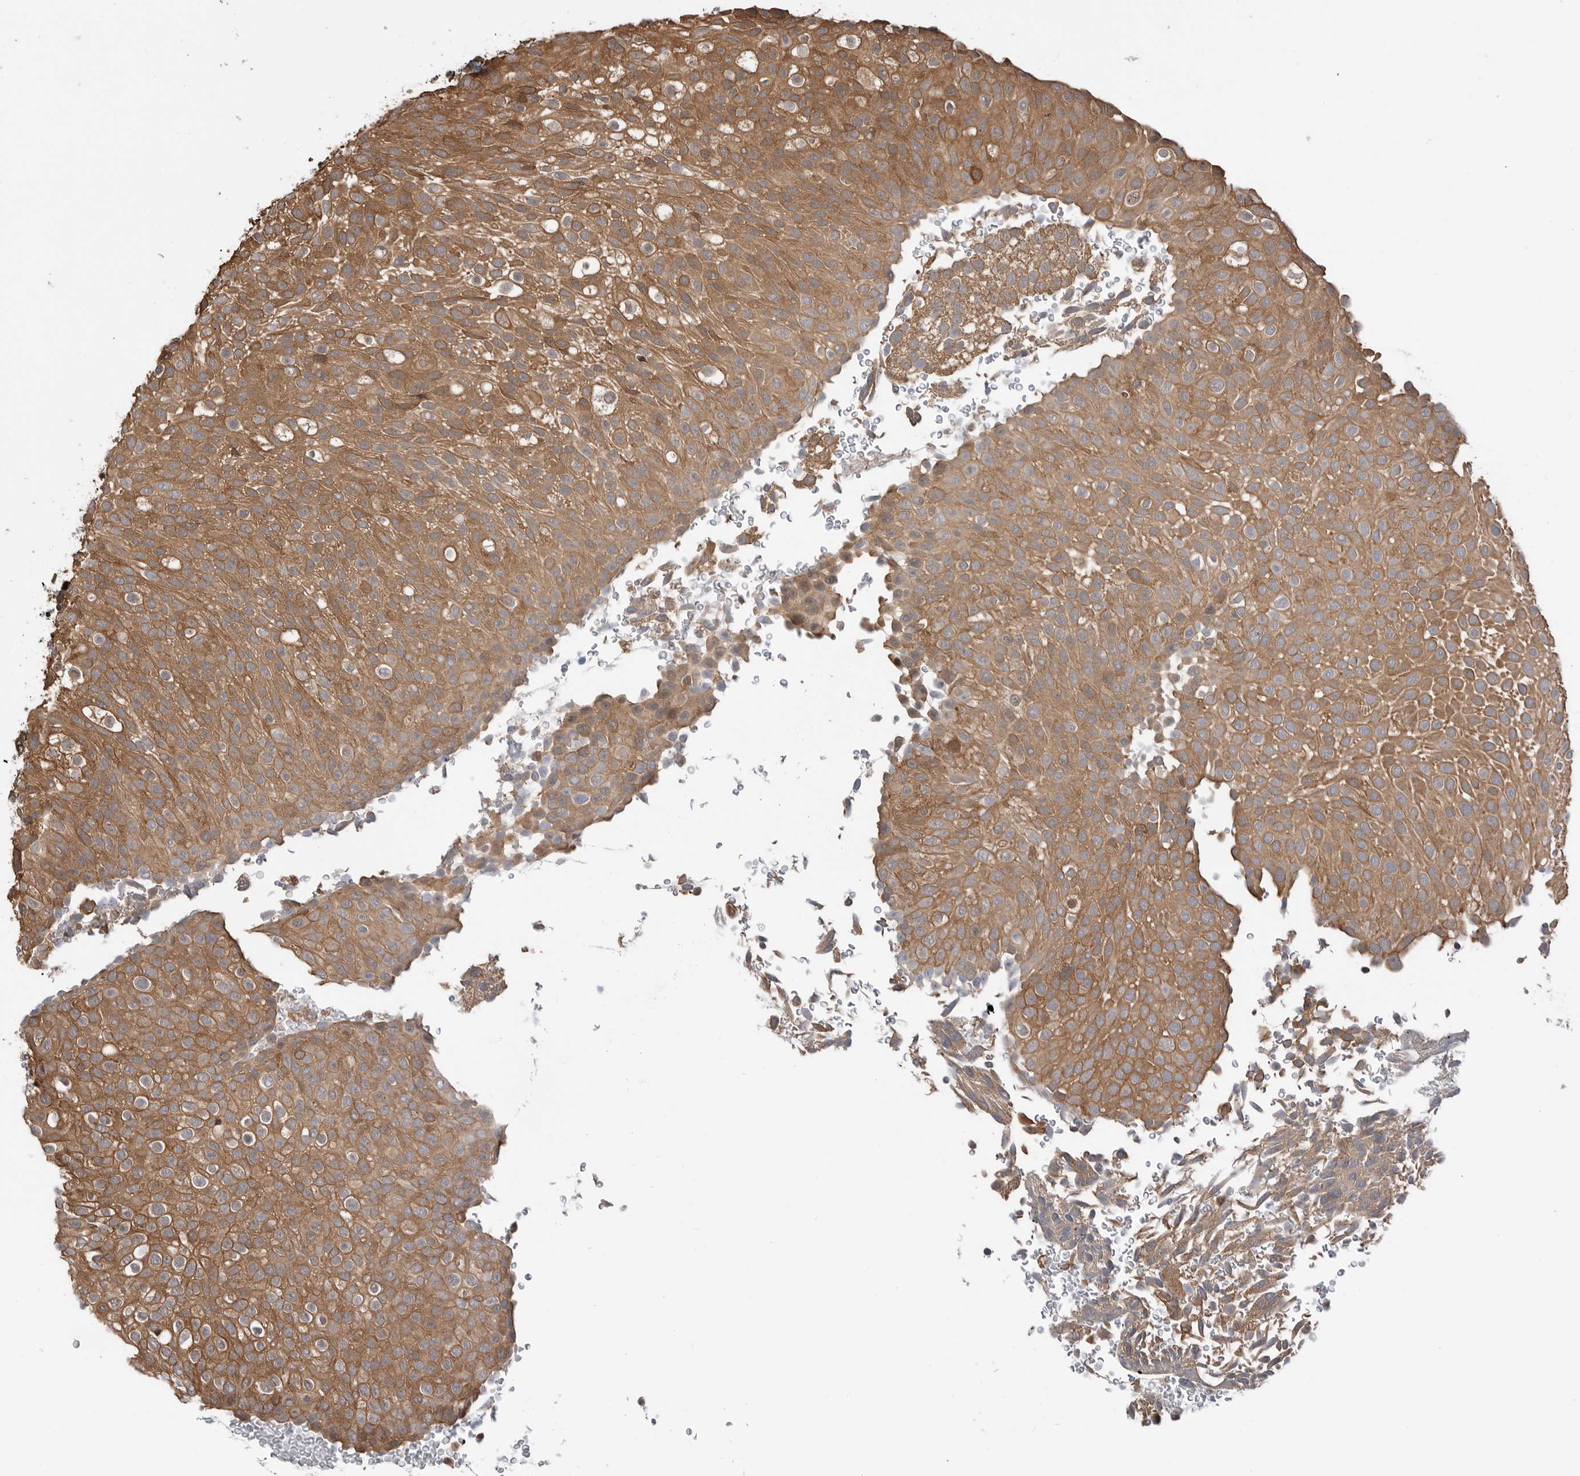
{"staining": {"intensity": "moderate", "quantity": ">75%", "location": "cytoplasmic/membranous"}, "tissue": "urothelial cancer", "cell_type": "Tumor cells", "image_type": "cancer", "snomed": [{"axis": "morphology", "description": "Urothelial carcinoma, Low grade"}, {"axis": "topography", "description": "Urinary bladder"}], "caption": "Low-grade urothelial carcinoma was stained to show a protein in brown. There is medium levels of moderate cytoplasmic/membranous staining in approximately >75% of tumor cells.", "gene": "PEAK1", "patient": {"sex": "male", "age": 78}}